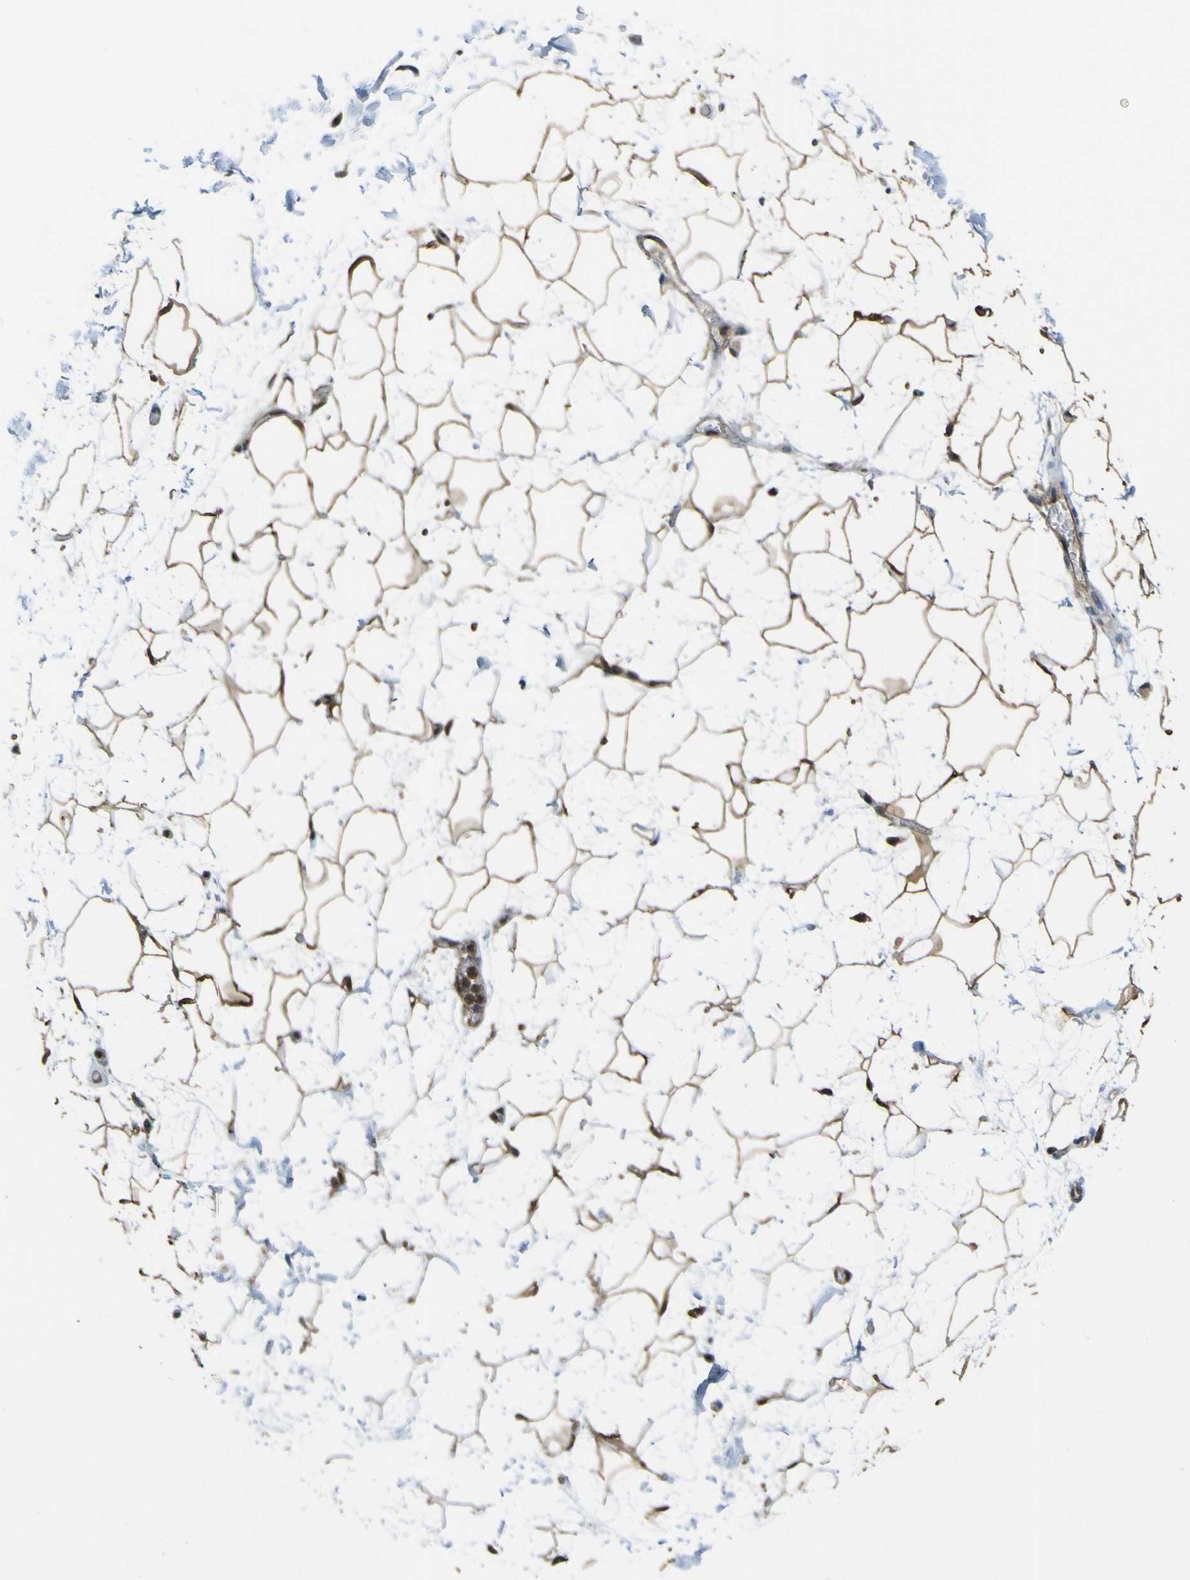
{"staining": {"intensity": "moderate", "quantity": ">75%", "location": "cytoplasmic/membranous"}, "tissue": "adipose tissue", "cell_type": "Adipocytes", "image_type": "normal", "snomed": [{"axis": "morphology", "description": "Normal tissue, NOS"}, {"axis": "topography", "description": "Soft tissue"}], "caption": "This is an image of immunohistochemistry (IHC) staining of benign adipose tissue, which shows moderate expression in the cytoplasmic/membranous of adipocytes.", "gene": "YWHAG", "patient": {"sex": "male", "age": 72}}